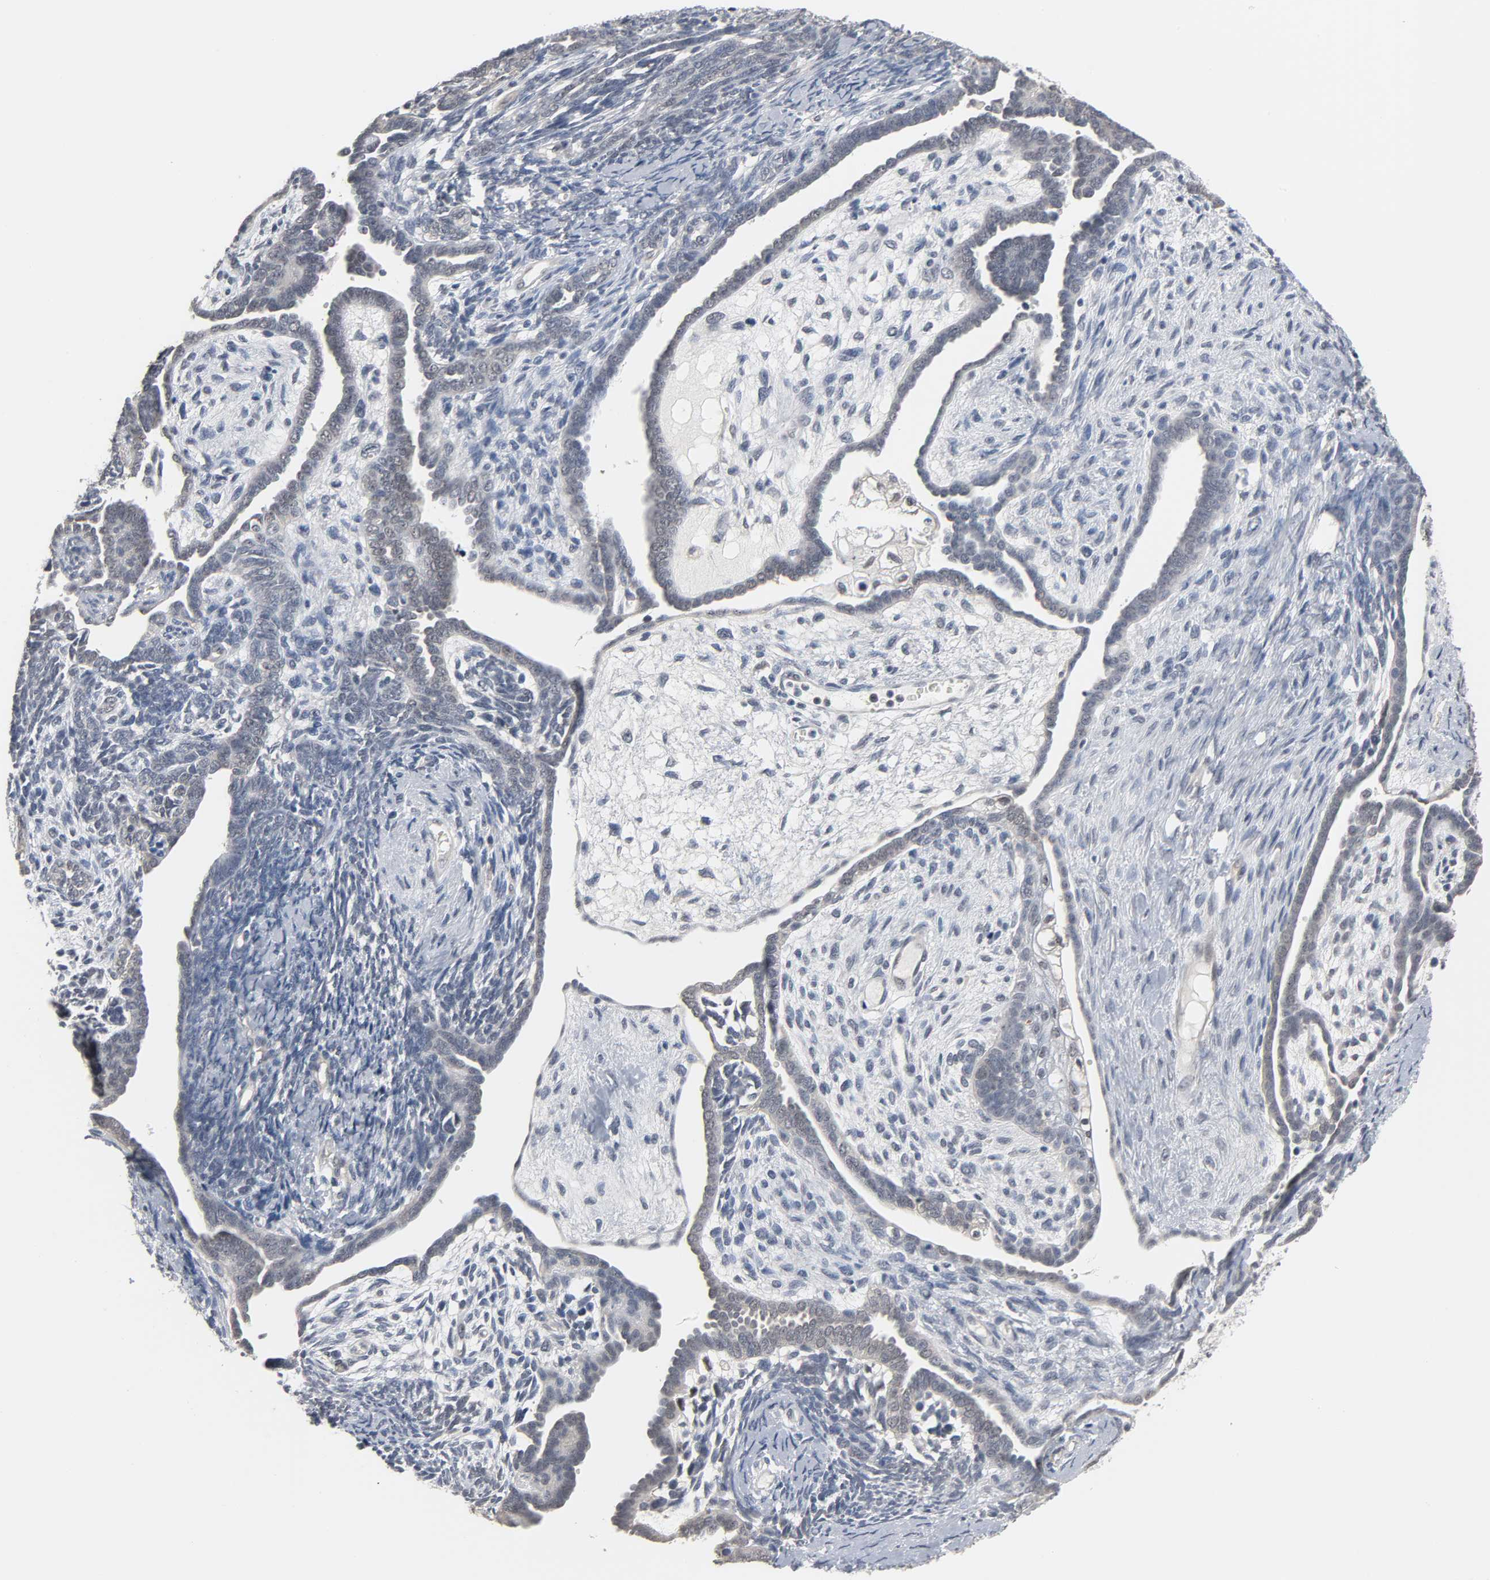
{"staining": {"intensity": "weak", "quantity": "<25%", "location": "cytoplasmic/membranous"}, "tissue": "endometrial cancer", "cell_type": "Tumor cells", "image_type": "cancer", "snomed": [{"axis": "morphology", "description": "Neoplasm, malignant, NOS"}, {"axis": "topography", "description": "Endometrium"}], "caption": "Tumor cells are negative for protein expression in human endometrial cancer (malignant neoplasm).", "gene": "ACSS2", "patient": {"sex": "female", "age": 74}}